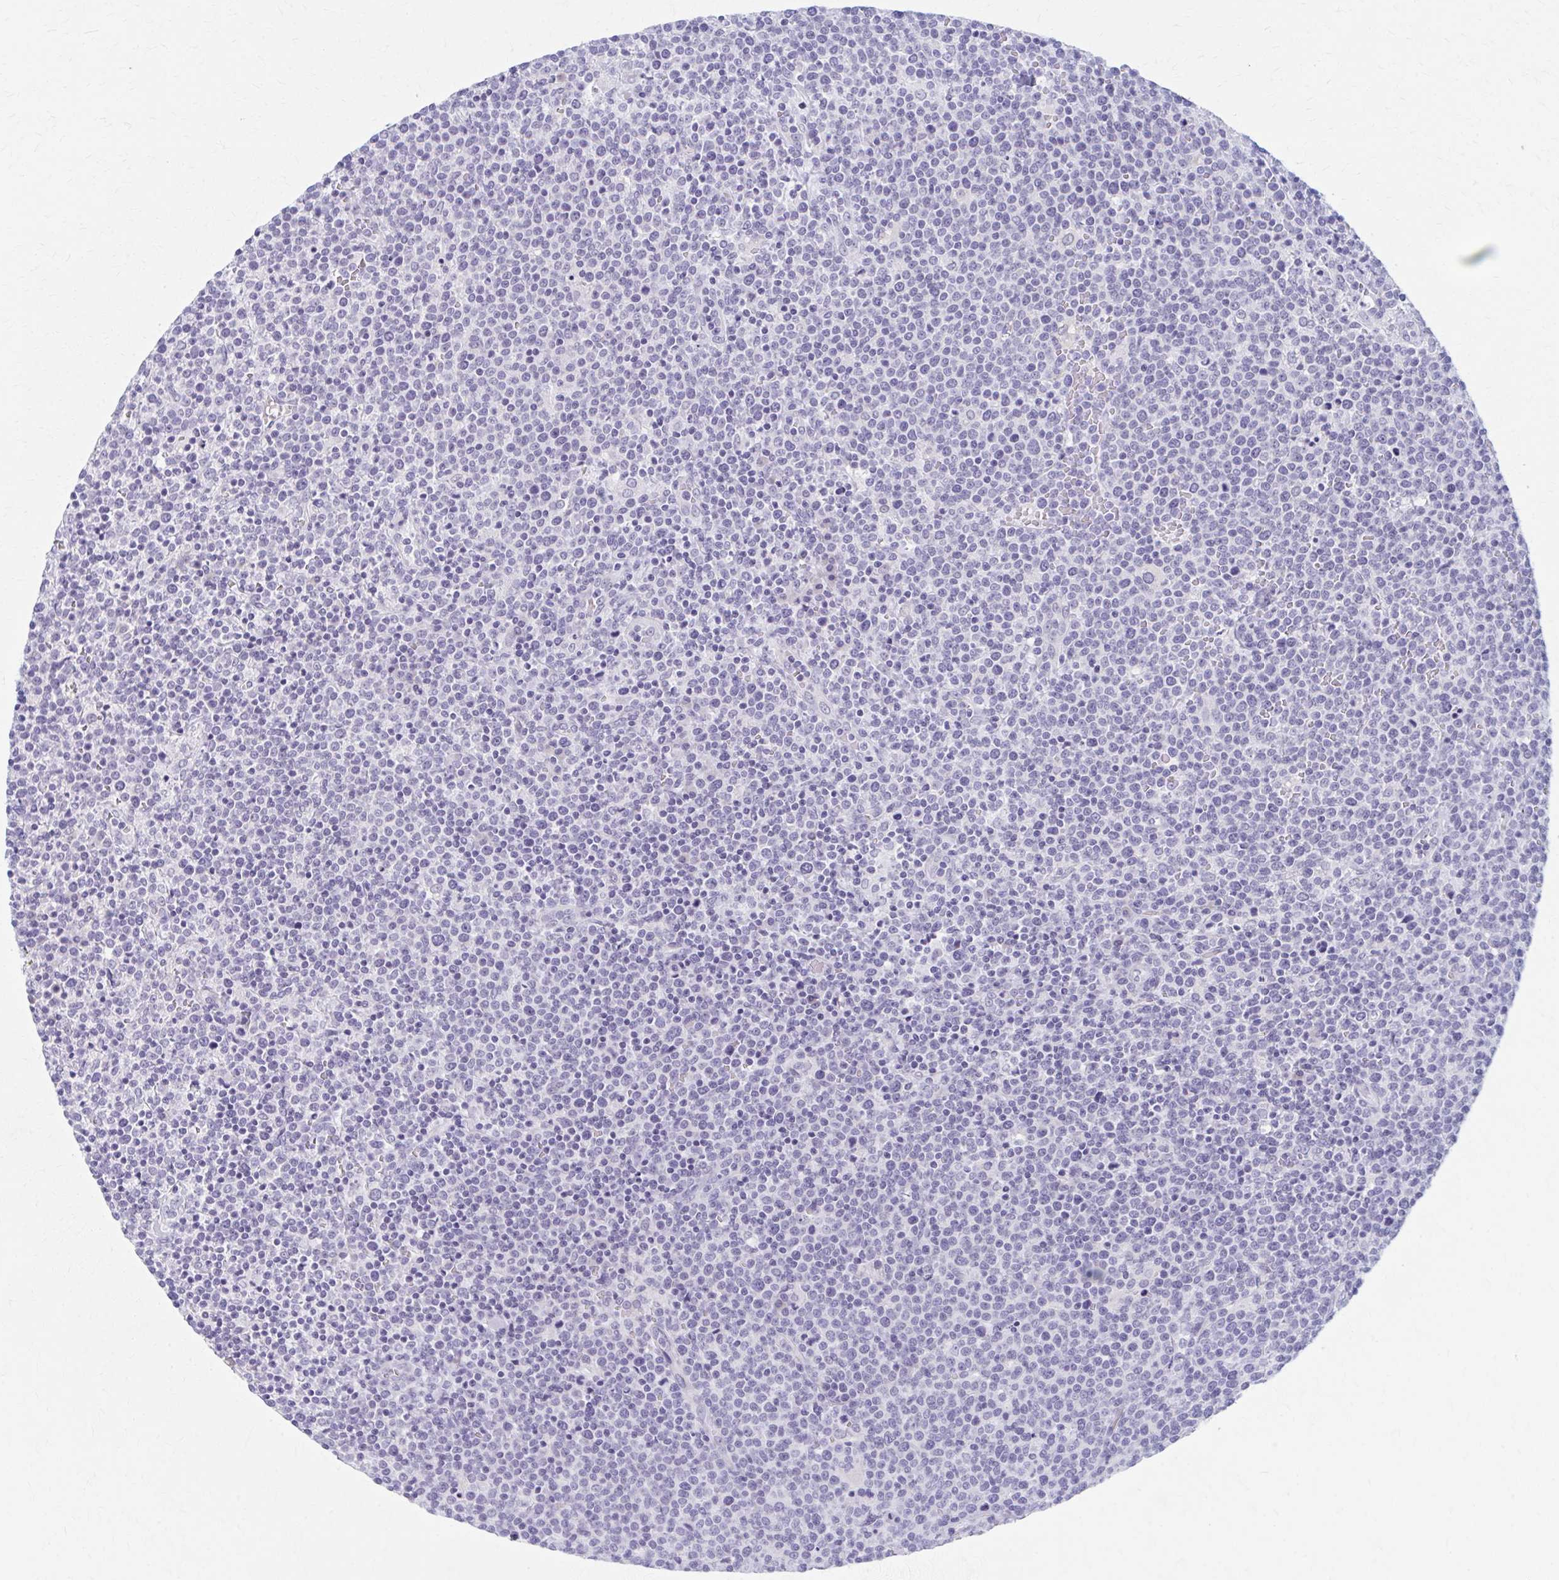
{"staining": {"intensity": "negative", "quantity": "none", "location": "none"}, "tissue": "lymphoma", "cell_type": "Tumor cells", "image_type": "cancer", "snomed": [{"axis": "morphology", "description": "Malignant lymphoma, non-Hodgkin's type, High grade"}, {"axis": "topography", "description": "Lymph node"}], "caption": "Human malignant lymphoma, non-Hodgkin's type (high-grade) stained for a protein using immunohistochemistry (IHC) exhibits no staining in tumor cells.", "gene": "CCDC105", "patient": {"sex": "male", "age": 61}}